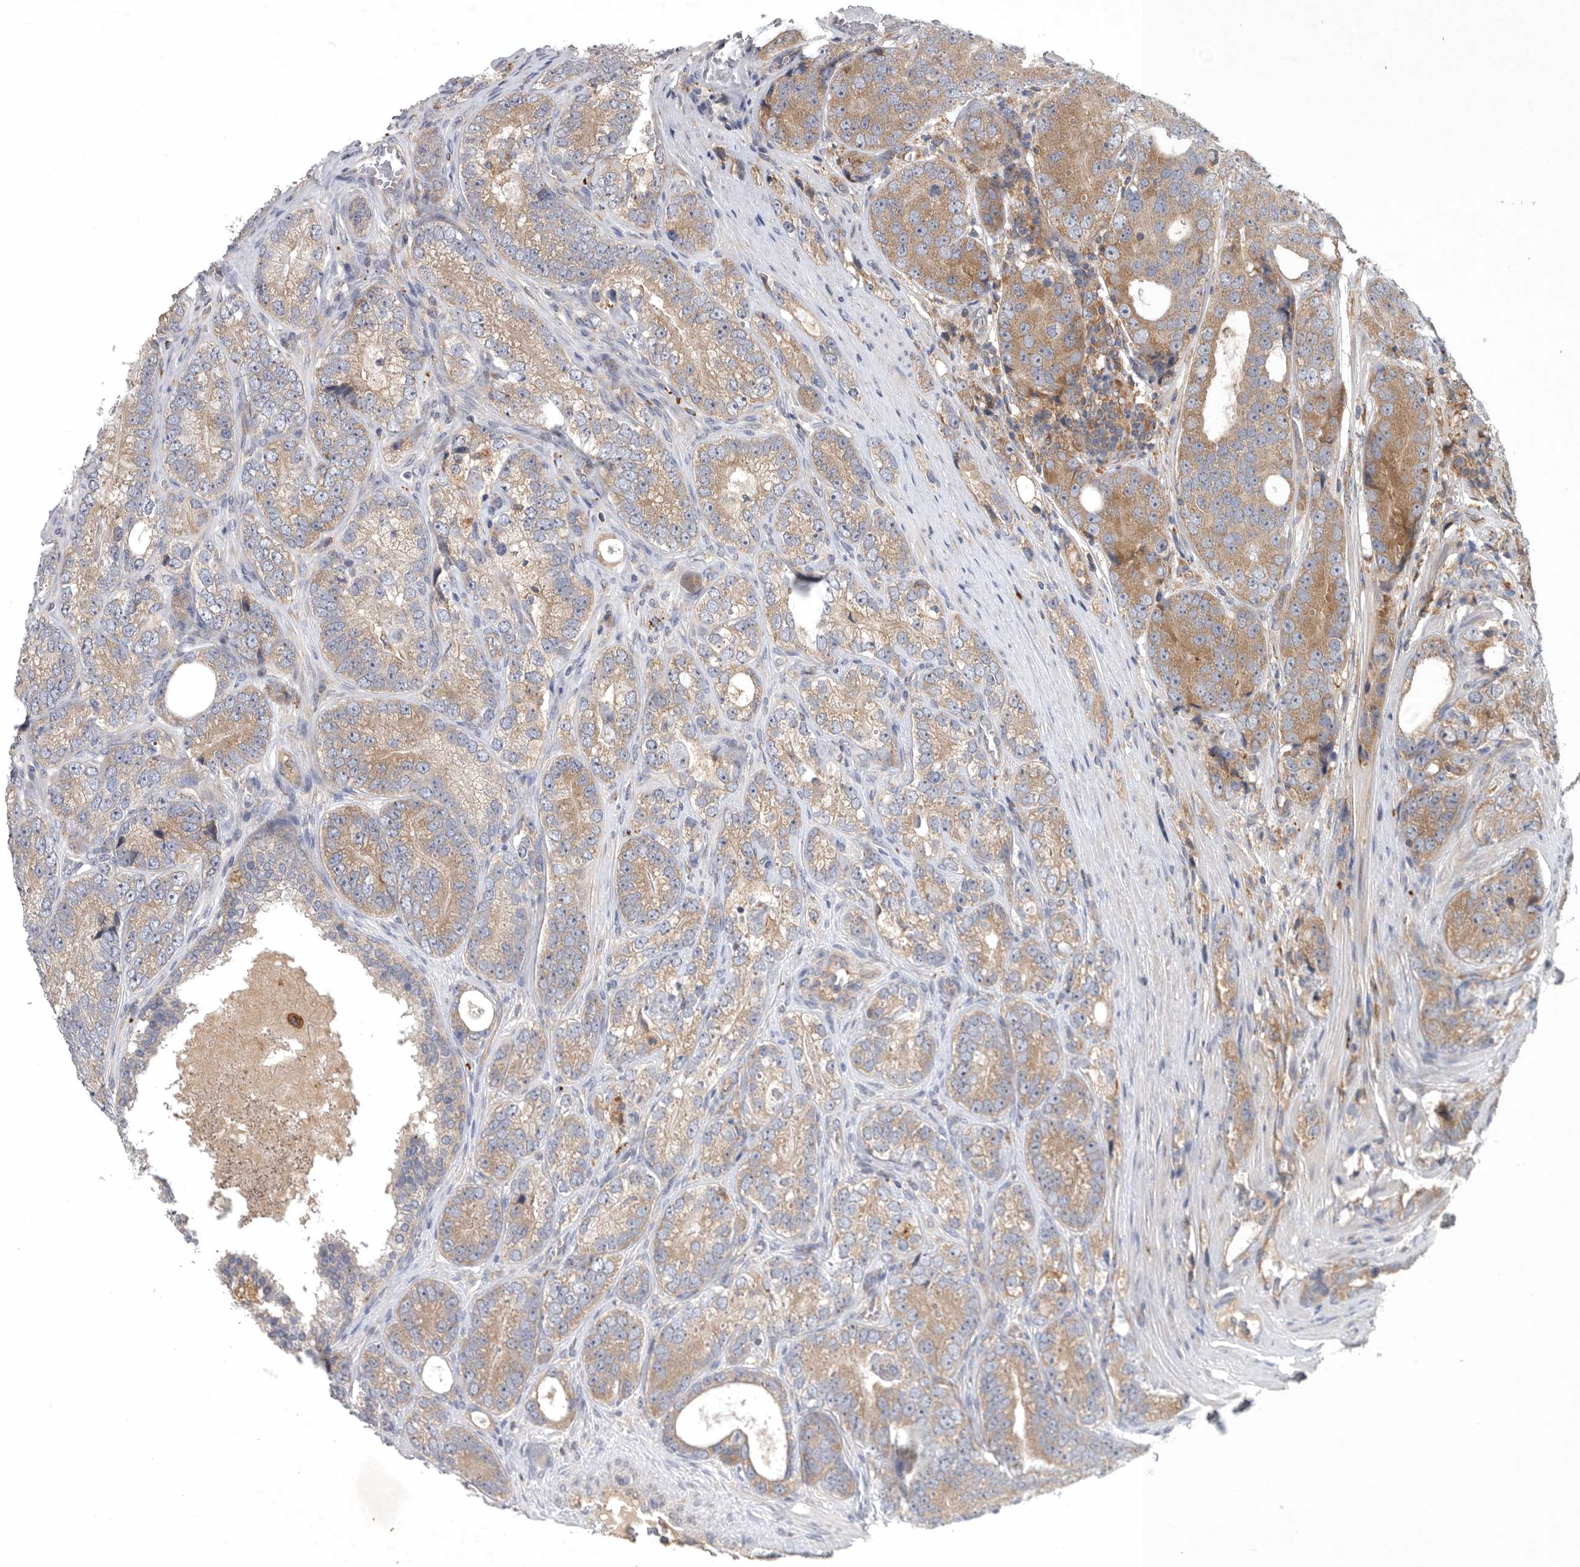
{"staining": {"intensity": "weak", "quantity": ">75%", "location": "cytoplasmic/membranous"}, "tissue": "prostate cancer", "cell_type": "Tumor cells", "image_type": "cancer", "snomed": [{"axis": "morphology", "description": "Adenocarcinoma, High grade"}, {"axis": "topography", "description": "Prostate"}], "caption": "Immunohistochemistry (IHC) photomicrograph of prostate cancer stained for a protein (brown), which exhibits low levels of weak cytoplasmic/membranous positivity in about >75% of tumor cells.", "gene": "C1orf109", "patient": {"sex": "male", "age": 56}}